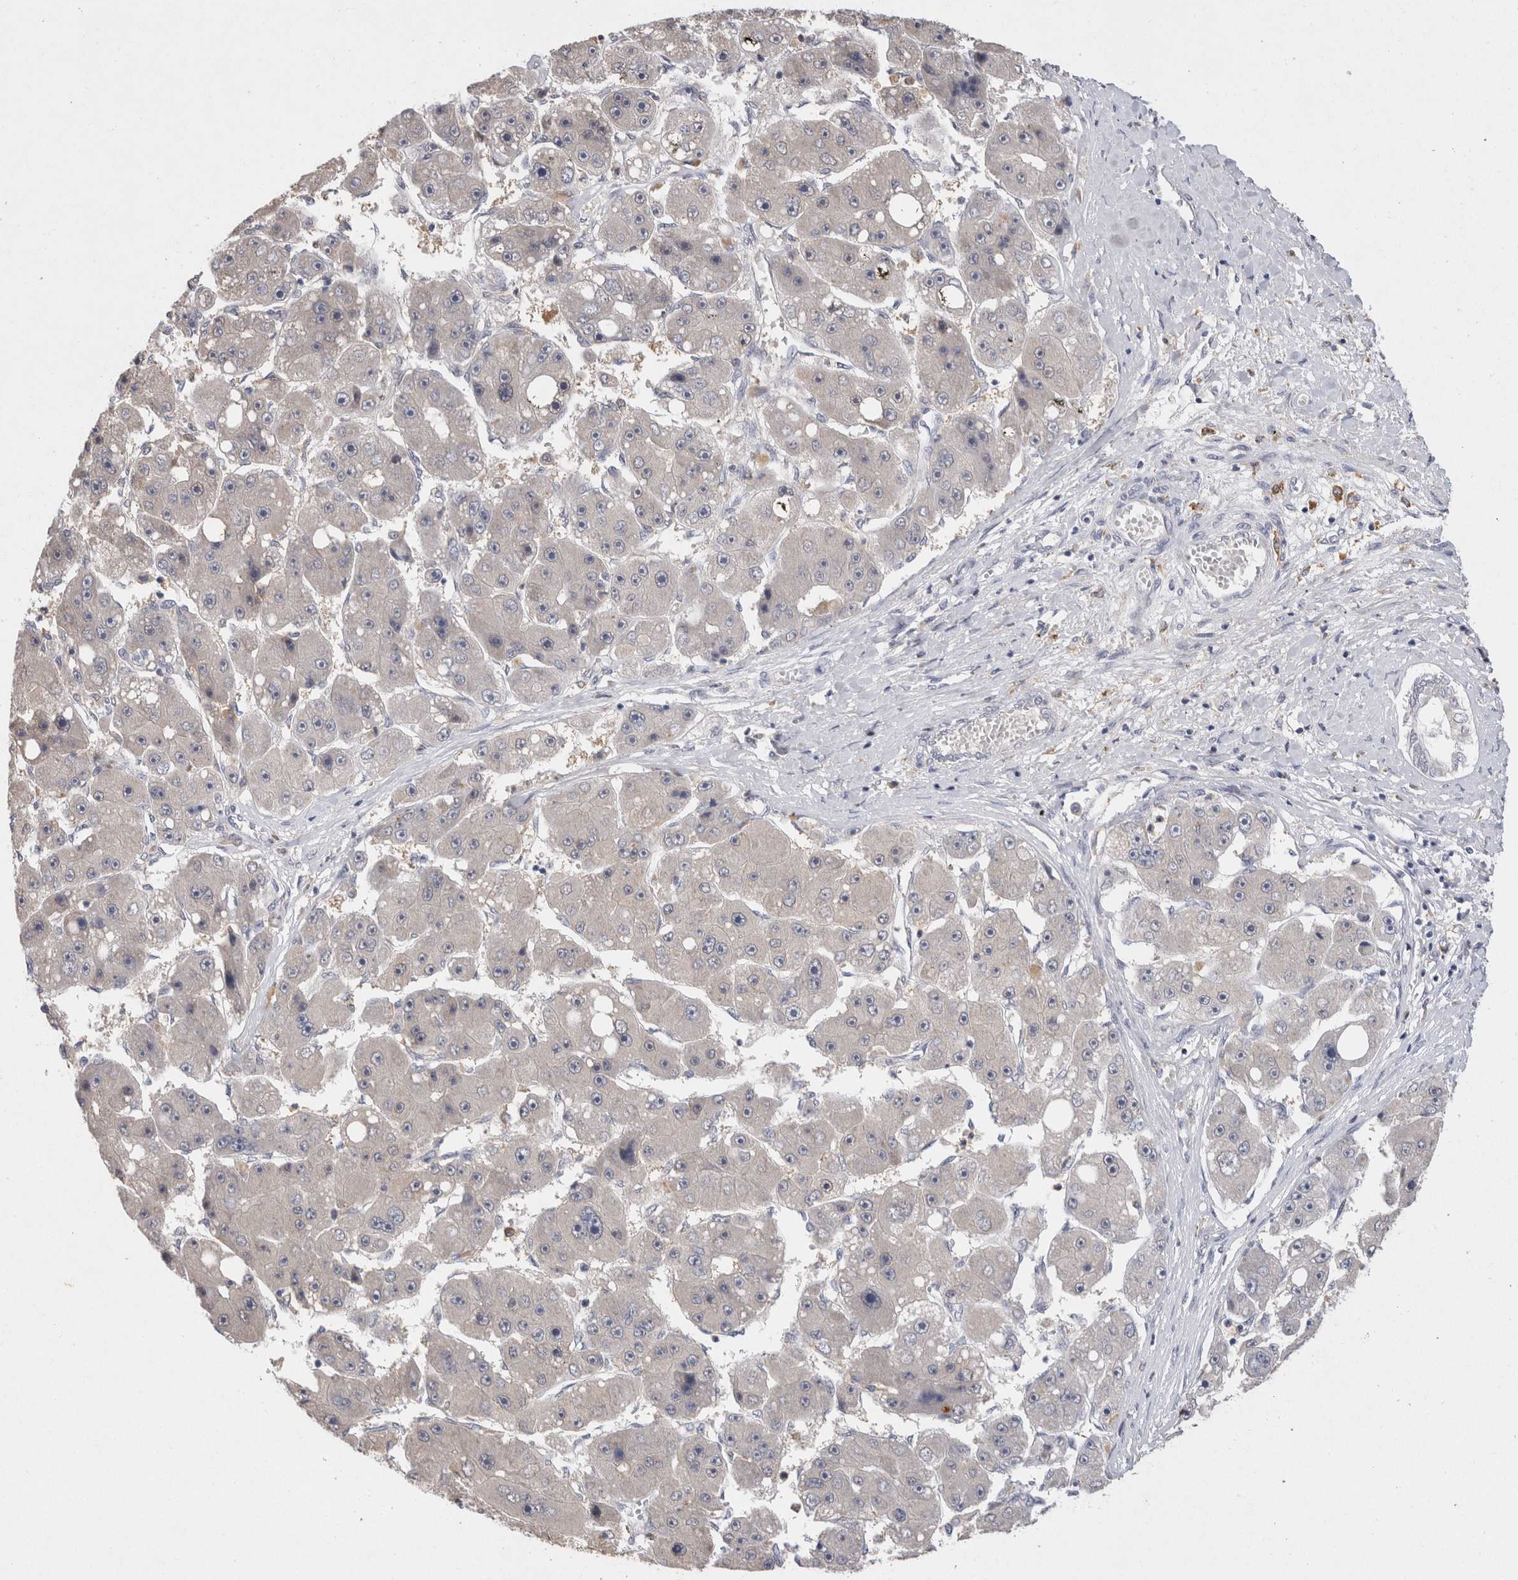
{"staining": {"intensity": "negative", "quantity": "none", "location": "none"}, "tissue": "liver cancer", "cell_type": "Tumor cells", "image_type": "cancer", "snomed": [{"axis": "morphology", "description": "Carcinoma, Hepatocellular, NOS"}, {"axis": "topography", "description": "Liver"}], "caption": "This micrograph is of hepatocellular carcinoma (liver) stained with immunohistochemistry to label a protein in brown with the nuclei are counter-stained blue. There is no staining in tumor cells.", "gene": "VSIG4", "patient": {"sex": "female", "age": 61}}